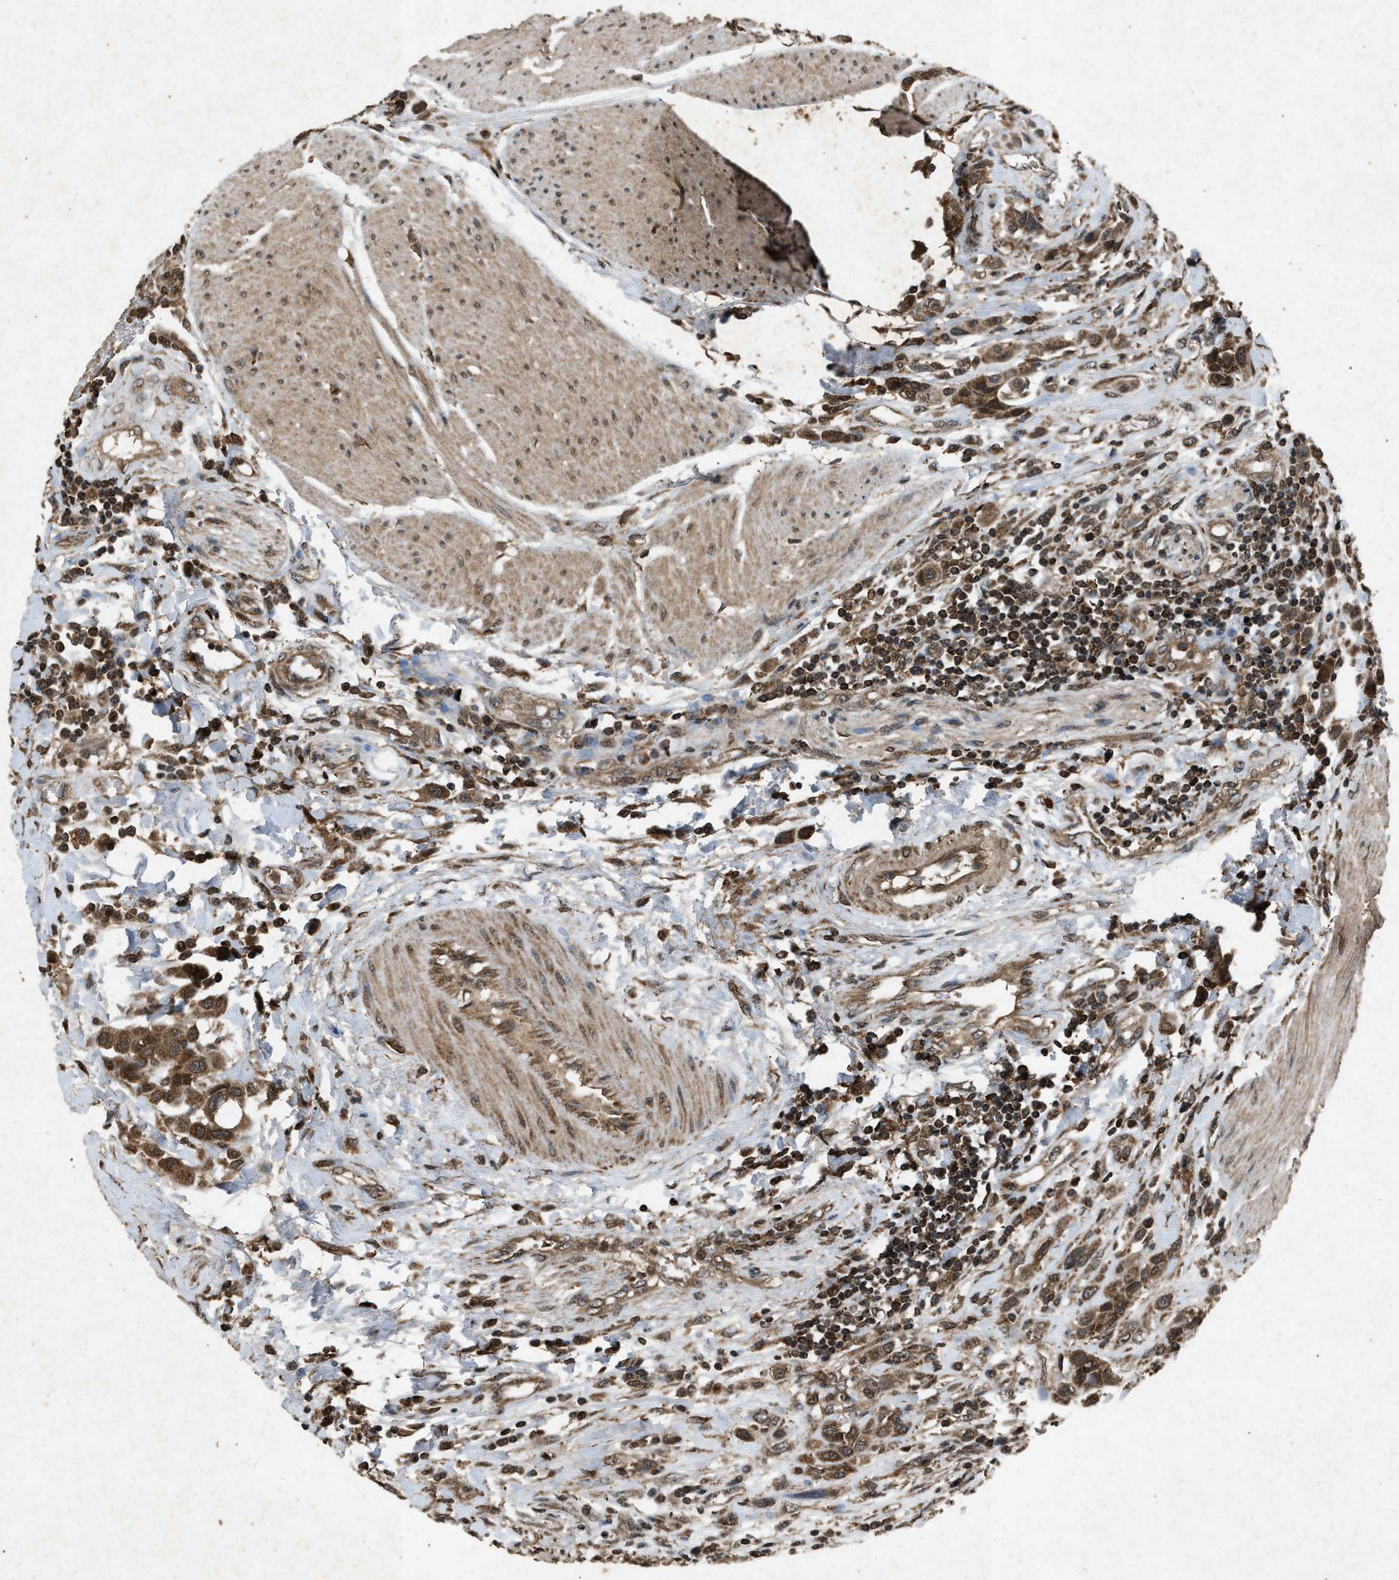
{"staining": {"intensity": "strong", "quantity": ">75%", "location": "cytoplasmic/membranous"}, "tissue": "urothelial cancer", "cell_type": "Tumor cells", "image_type": "cancer", "snomed": [{"axis": "morphology", "description": "Urothelial carcinoma, High grade"}, {"axis": "topography", "description": "Urinary bladder"}], "caption": "Urothelial cancer stained with a brown dye demonstrates strong cytoplasmic/membranous positive expression in approximately >75% of tumor cells.", "gene": "OAS1", "patient": {"sex": "male", "age": 50}}